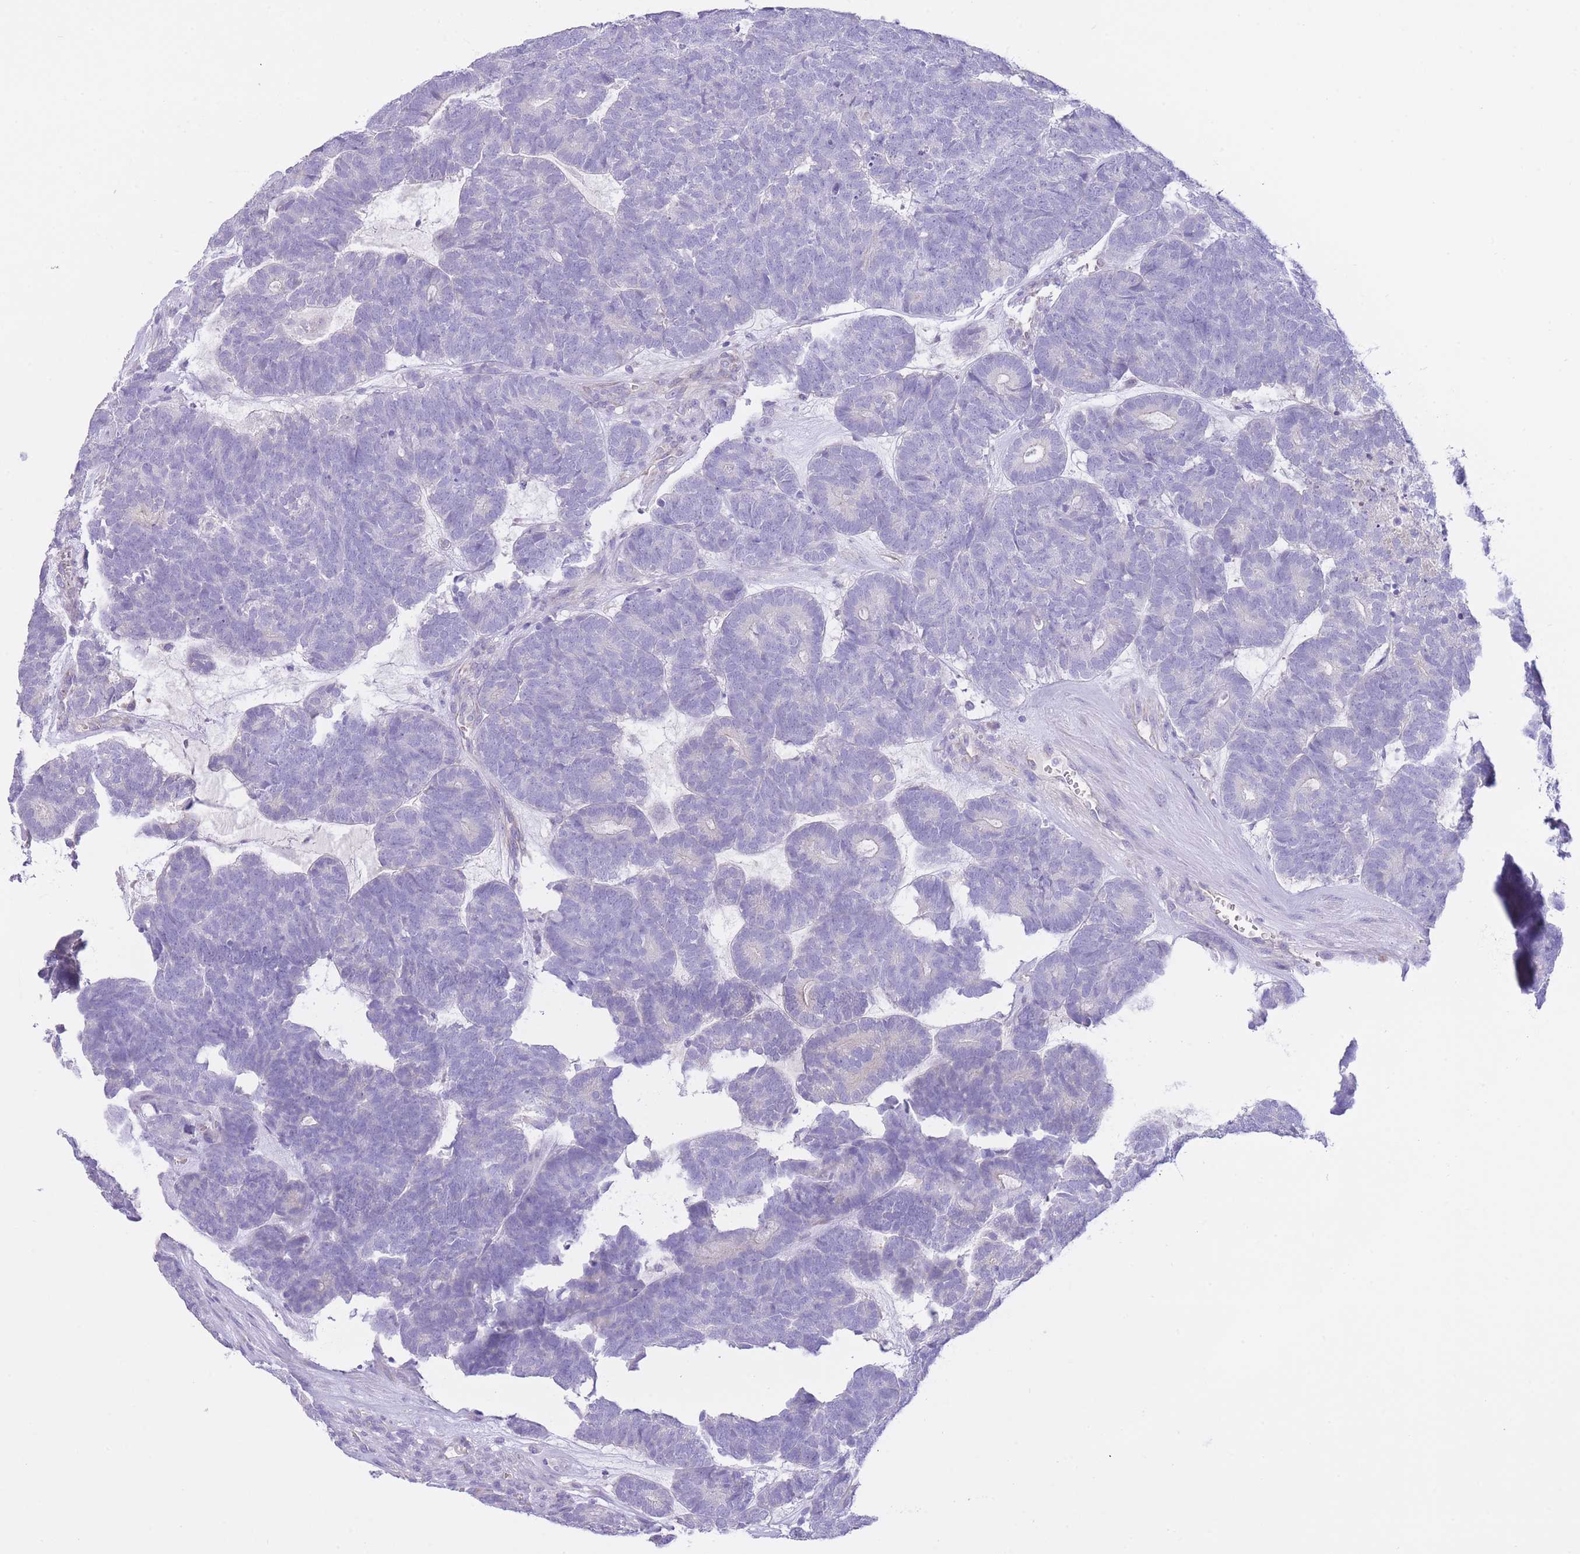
{"staining": {"intensity": "negative", "quantity": "none", "location": "none"}, "tissue": "head and neck cancer", "cell_type": "Tumor cells", "image_type": "cancer", "snomed": [{"axis": "morphology", "description": "Adenocarcinoma, NOS"}, {"axis": "topography", "description": "Head-Neck"}], "caption": "Tumor cells are negative for brown protein staining in adenocarcinoma (head and neck). (Immunohistochemistry (ihc), brightfield microscopy, high magnification).", "gene": "PGM1", "patient": {"sex": "female", "age": 81}}